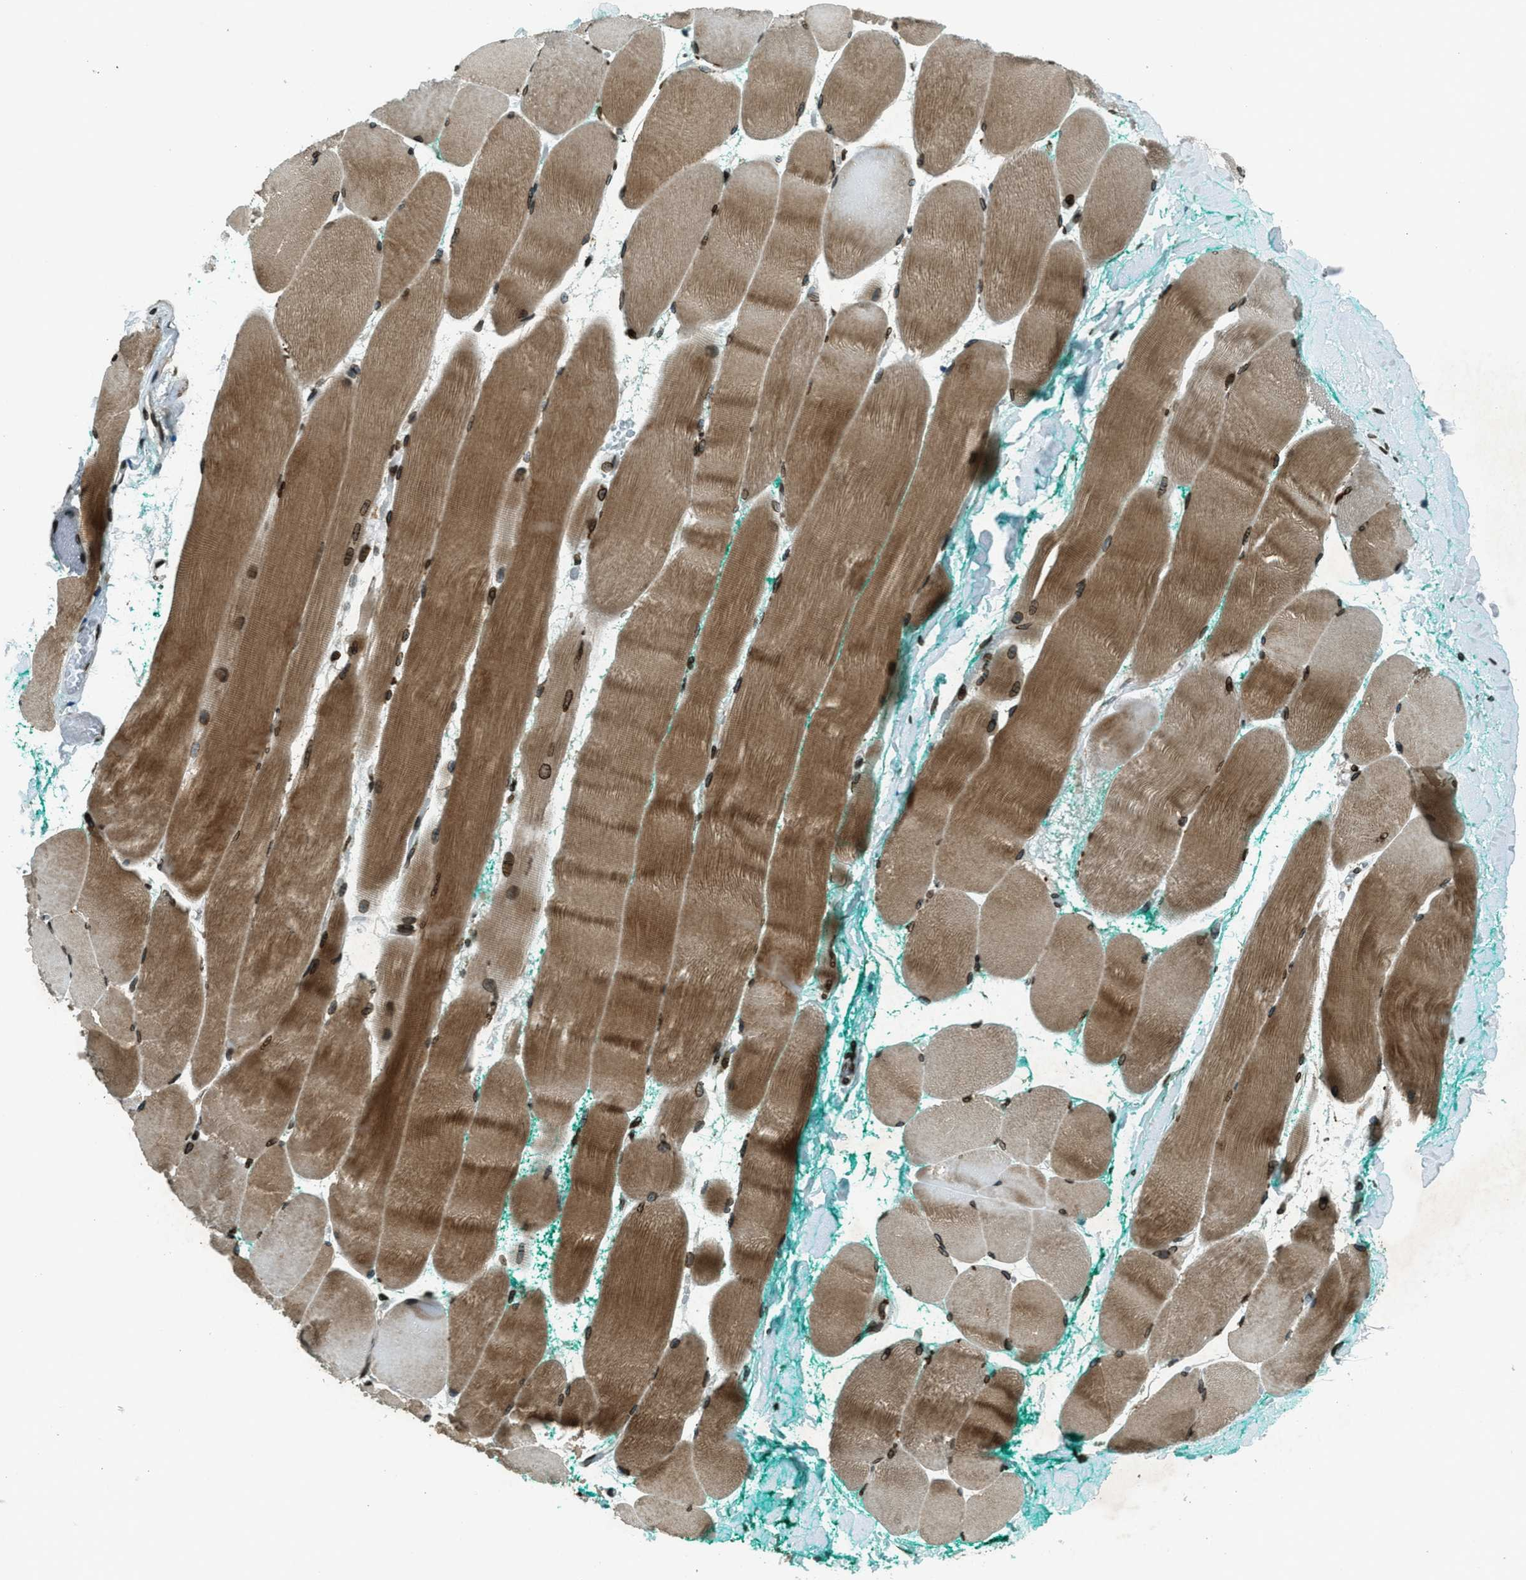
{"staining": {"intensity": "moderate", "quantity": ">75%", "location": "cytoplasmic/membranous,nuclear"}, "tissue": "skeletal muscle", "cell_type": "Myocytes", "image_type": "normal", "snomed": [{"axis": "morphology", "description": "Normal tissue, NOS"}, {"axis": "morphology", "description": "Squamous cell carcinoma, NOS"}, {"axis": "topography", "description": "Skeletal muscle"}], "caption": "This image shows IHC staining of benign human skeletal muscle, with medium moderate cytoplasmic/membranous,nuclear expression in about >75% of myocytes.", "gene": "LEMD2", "patient": {"sex": "male", "age": 51}}